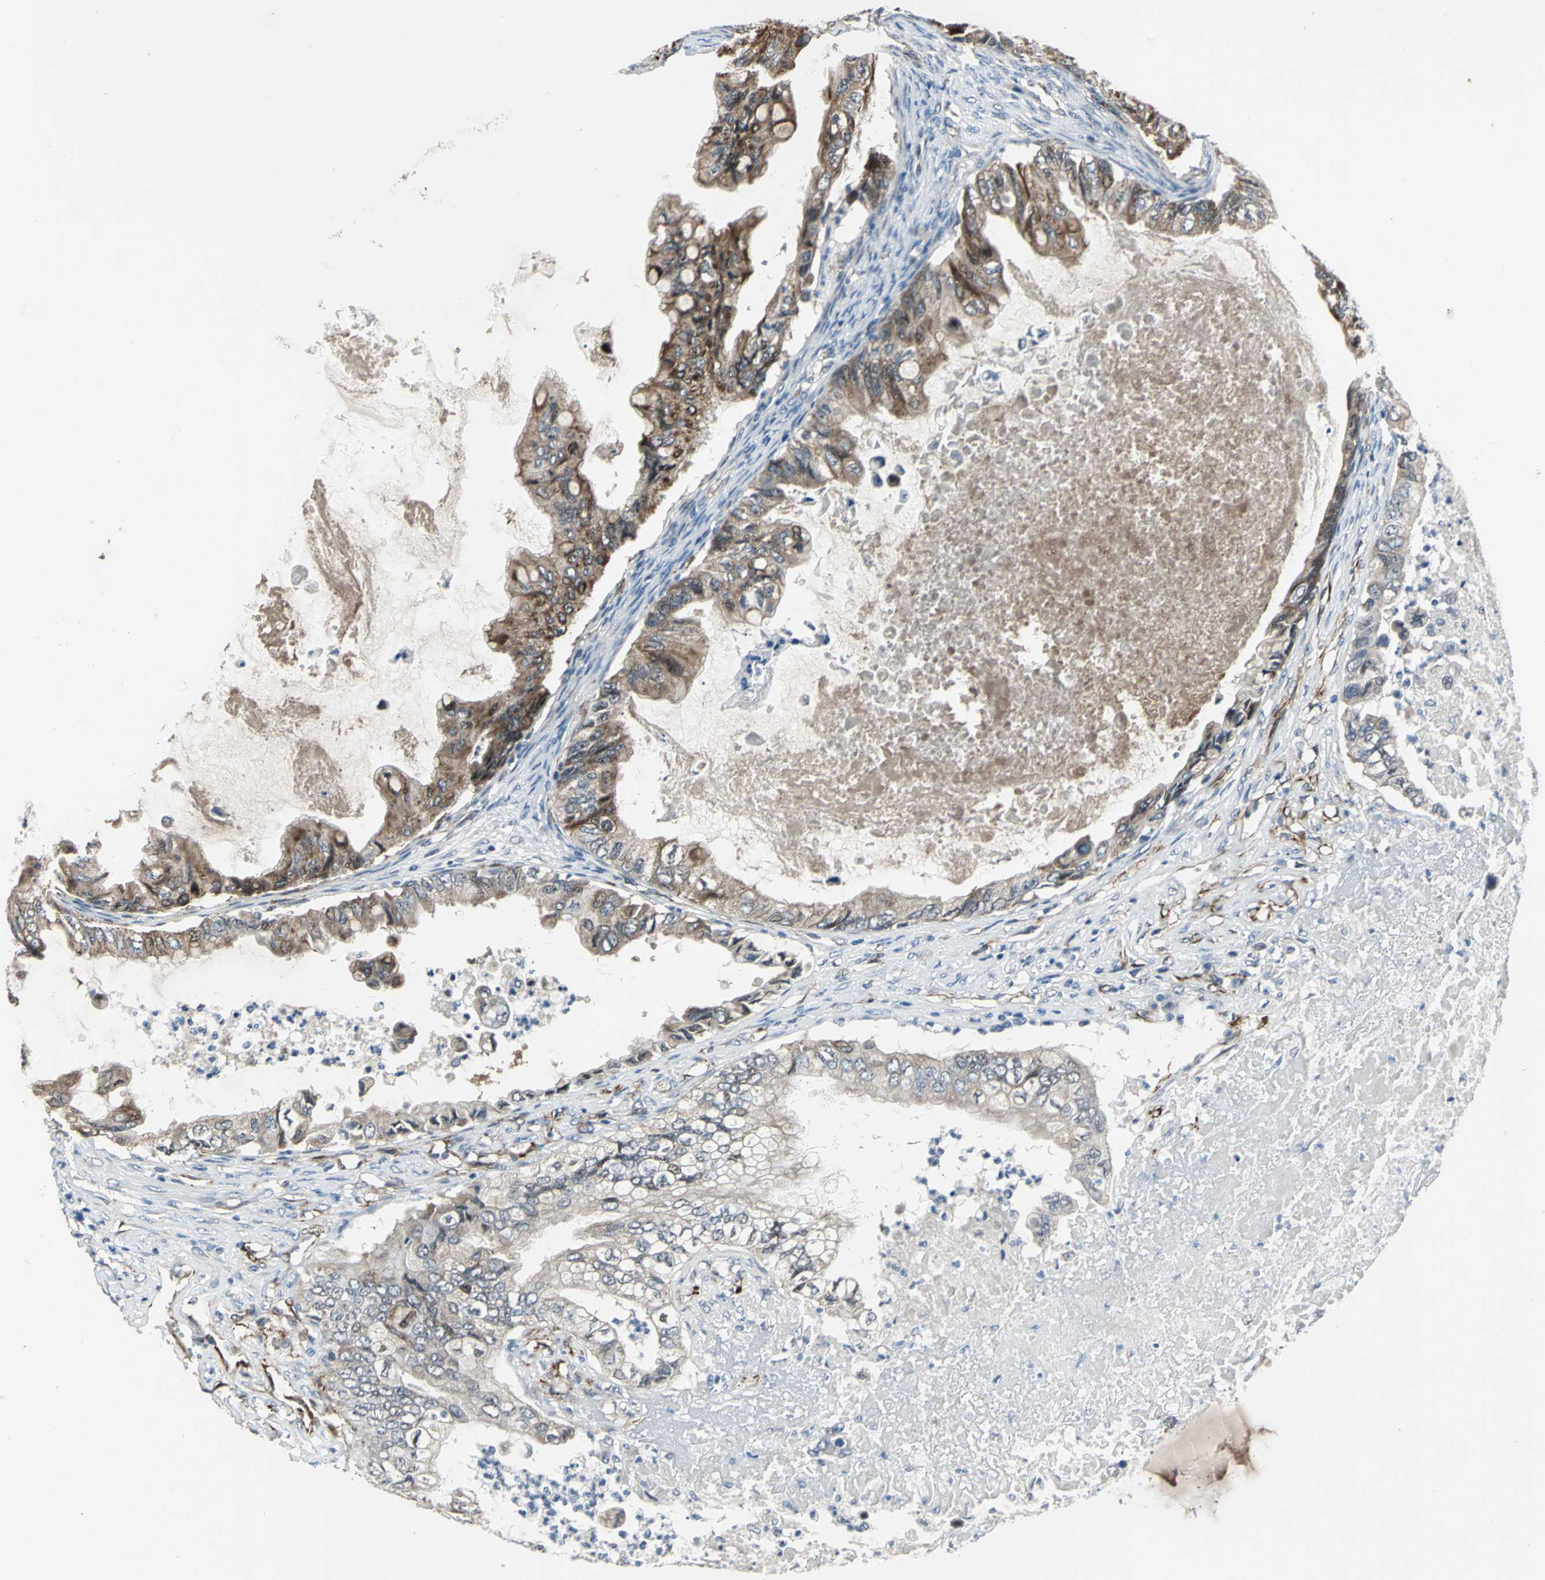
{"staining": {"intensity": "moderate", "quantity": ">75%", "location": "cytoplasmic/membranous"}, "tissue": "ovarian cancer", "cell_type": "Tumor cells", "image_type": "cancer", "snomed": [{"axis": "morphology", "description": "Cystadenocarcinoma, mucinous, NOS"}, {"axis": "topography", "description": "Ovary"}], "caption": "An immunohistochemistry (IHC) photomicrograph of tumor tissue is shown. Protein staining in brown labels moderate cytoplasmic/membranous positivity in ovarian cancer within tumor cells.", "gene": "EXD2", "patient": {"sex": "female", "age": 80}}